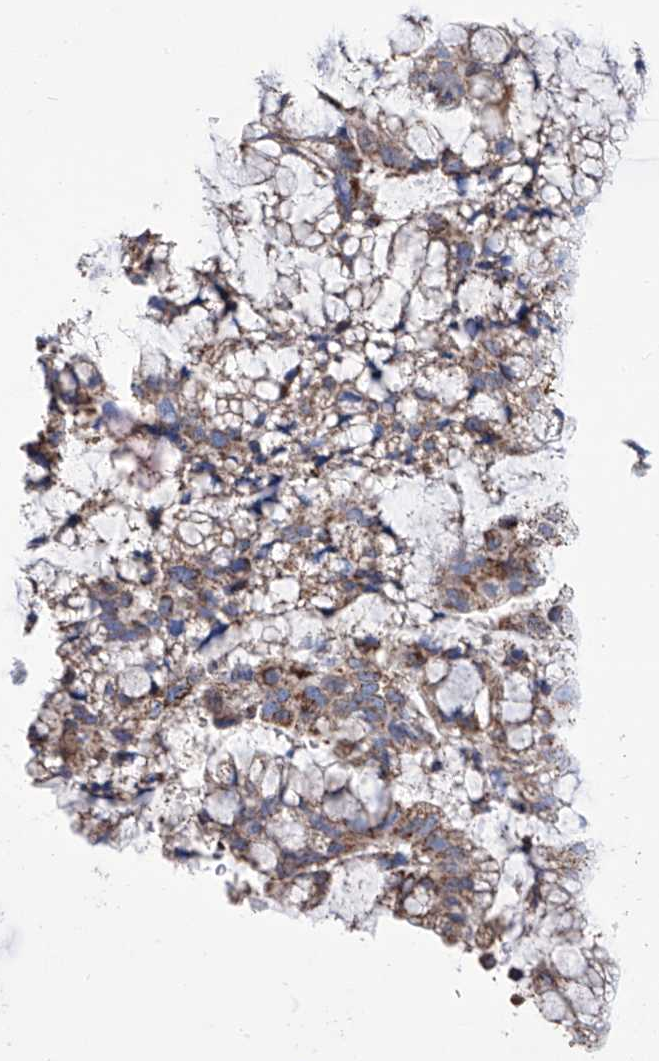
{"staining": {"intensity": "strong", "quantity": "25%-75%", "location": "cytoplasmic/membranous"}, "tissue": "ovarian cancer", "cell_type": "Tumor cells", "image_type": "cancer", "snomed": [{"axis": "morphology", "description": "Cystadenocarcinoma, mucinous, NOS"}, {"axis": "topography", "description": "Ovary"}], "caption": "Immunohistochemical staining of human ovarian cancer (mucinous cystadenocarcinoma) demonstrates high levels of strong cytoplasmic/membranous protein staining in about 25%-75% of tumor cells. Ihc stains the protein of interest in brown and the nuclei are stained blue.", "gene": "ALDH6A1", "patient": {"sex": "female", "age": 37}}